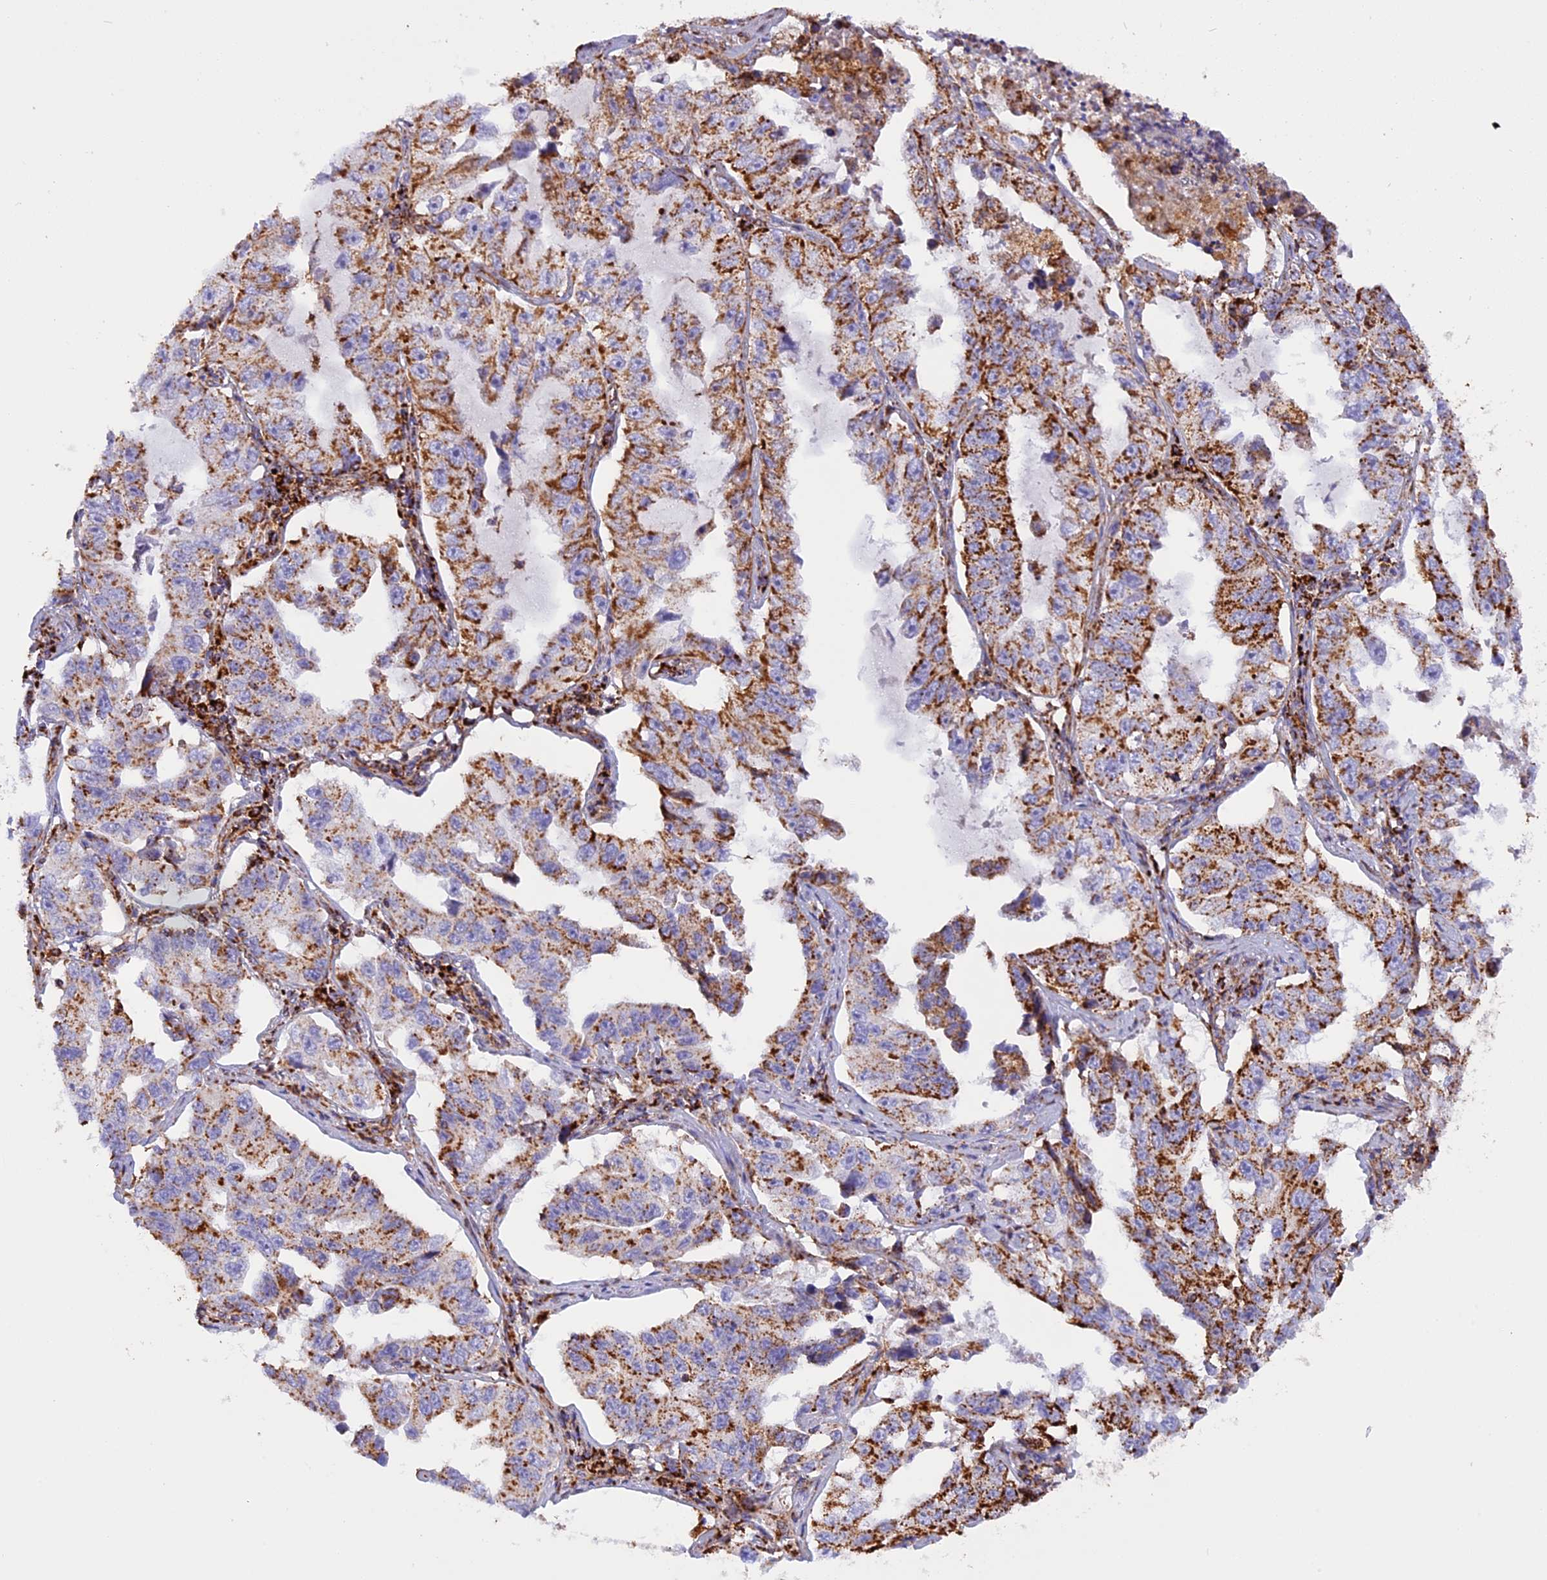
{"staining": {"intensity": "strong", "quantity": "25%-75%", "location": "cytoplasmic/membranous"}, "tissue": "lung cancer", "cell_type": "Tumor cells", "image_type": "cancer", "snomed": [{"axis": "morphology", "description": "Adenocarcinoma, NOS"}, {"axis": "topography", "description": "Lung"}], "caption": "There is high levels of strong cytoplasmic/membranous expression in tumor cells of adenocarcinoma (lung), as demonstrated by immunohistochemical staining (brown color).", "gene": "UQCRB", "patient": {"sex": "female", "age": 51}}